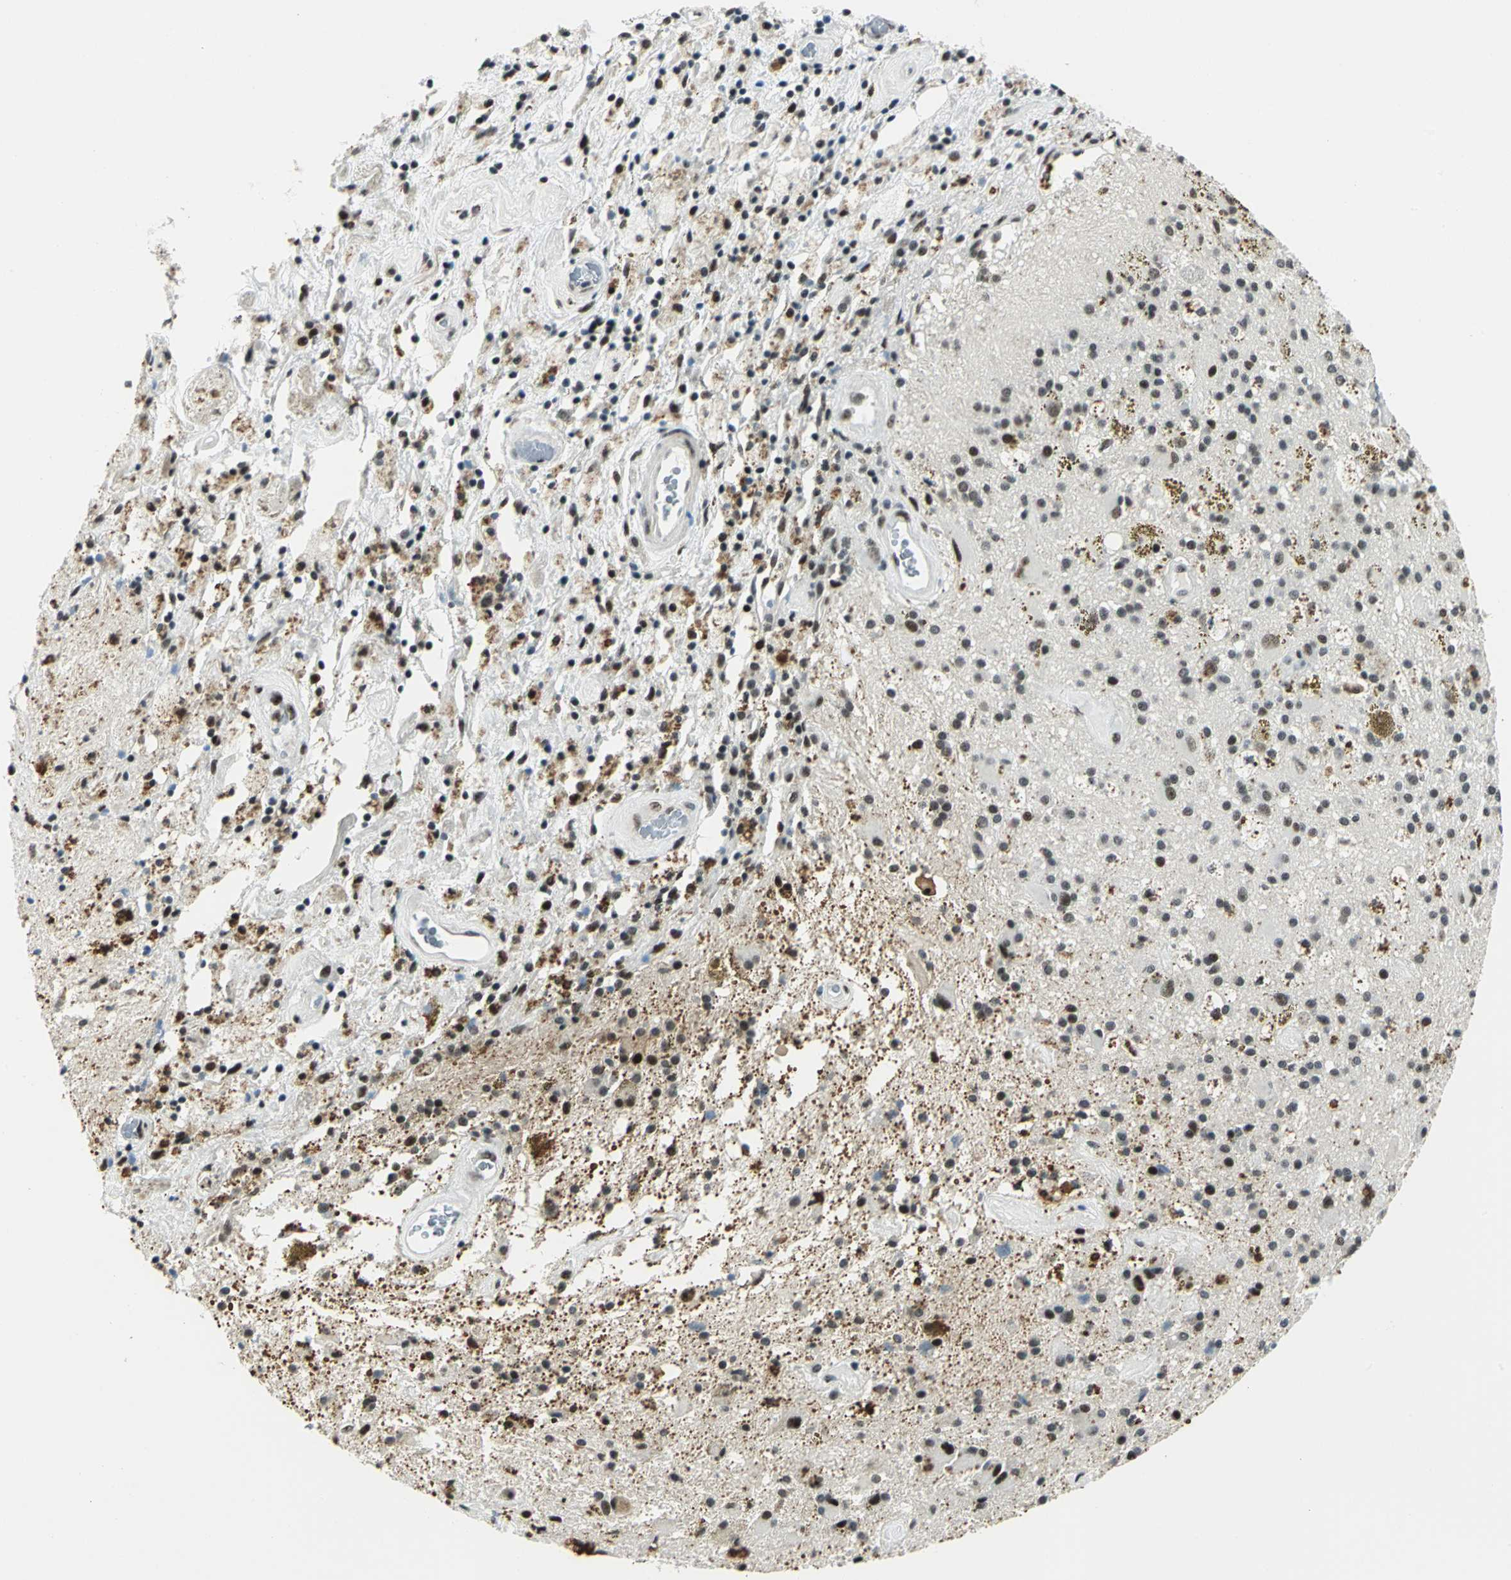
{"staining": {"intensity": "strong", "quantity": ">75%", "location": "nuclear"}, "tissue": "glioma", "cell_type": "Tumor cells", "image_type": "cancer", "snomed": [{"axis": "morphology", "description": "Glioma, malignant, Low grade"}, {"axis": "topography", "description": "Brain"}], "caption": "Protein staining of glioma tissue displays strong nuclear expression in approximately >75% of tumor cells.", "gene": "KAT6B", "patient": {"sex": "male", "age": 58}}